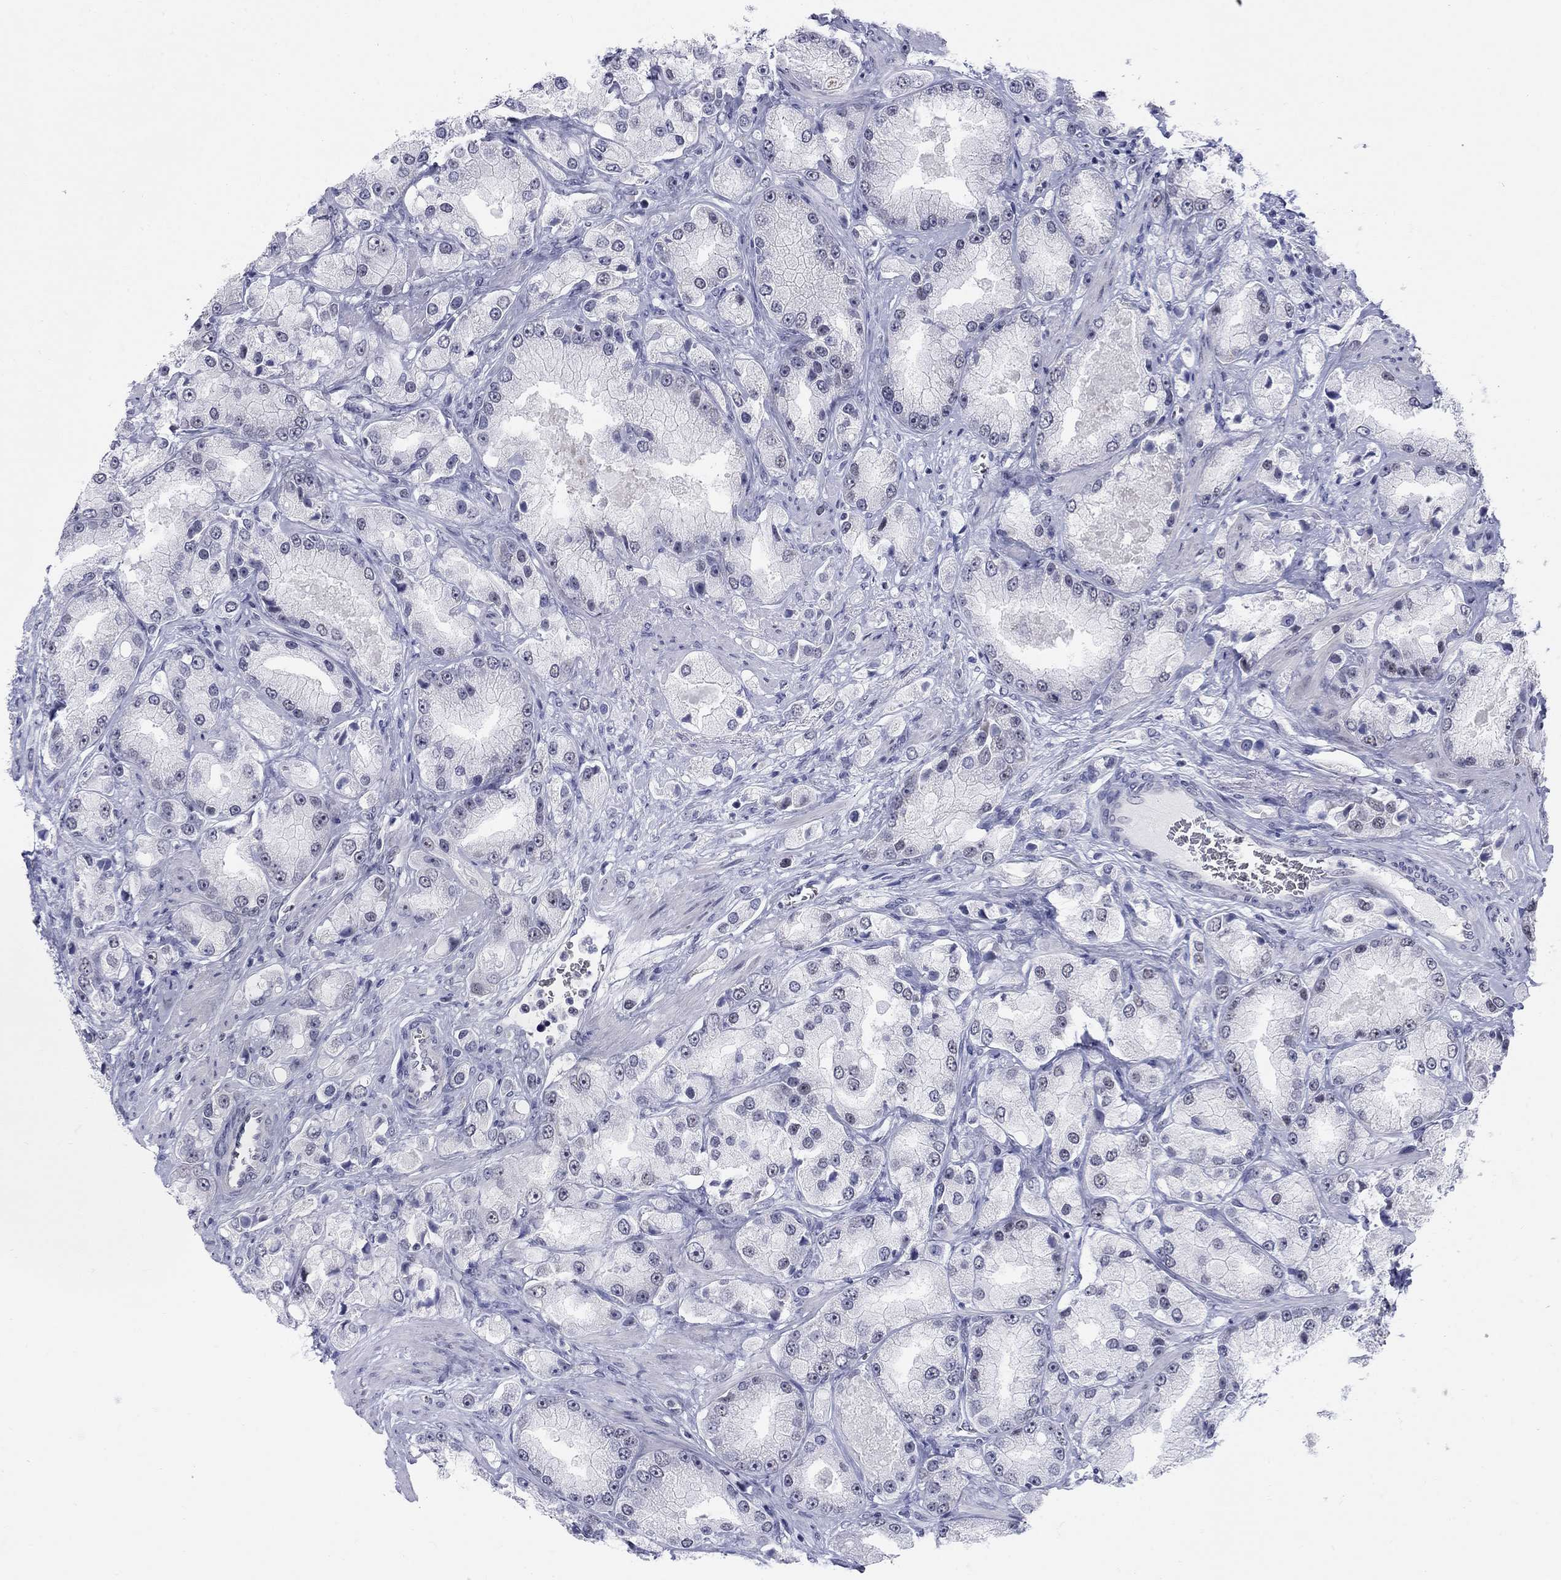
{"staining": {"intensity": "negative", "quantity": "none", "location": "none"}, "tissue": "prostate cancer", "cell_type": "Tumor cells", "image_type": "cancer", "snomed": [{"axis": "morphology", "description": "Adenocarcinoma, NOS"}, {"axis": "topography", "description": "Prostate and seminal vesicle, NOS"}, {"axis": "topography", "description": "Prostate"}], "caption": "Tumor cells are negative for protein expression in human prostate cancer. (Immunohistochemistry, brightfield microscopy, high magnification).", "gene": "DMTN", "patient": {"sex": "male", "age": 64}}